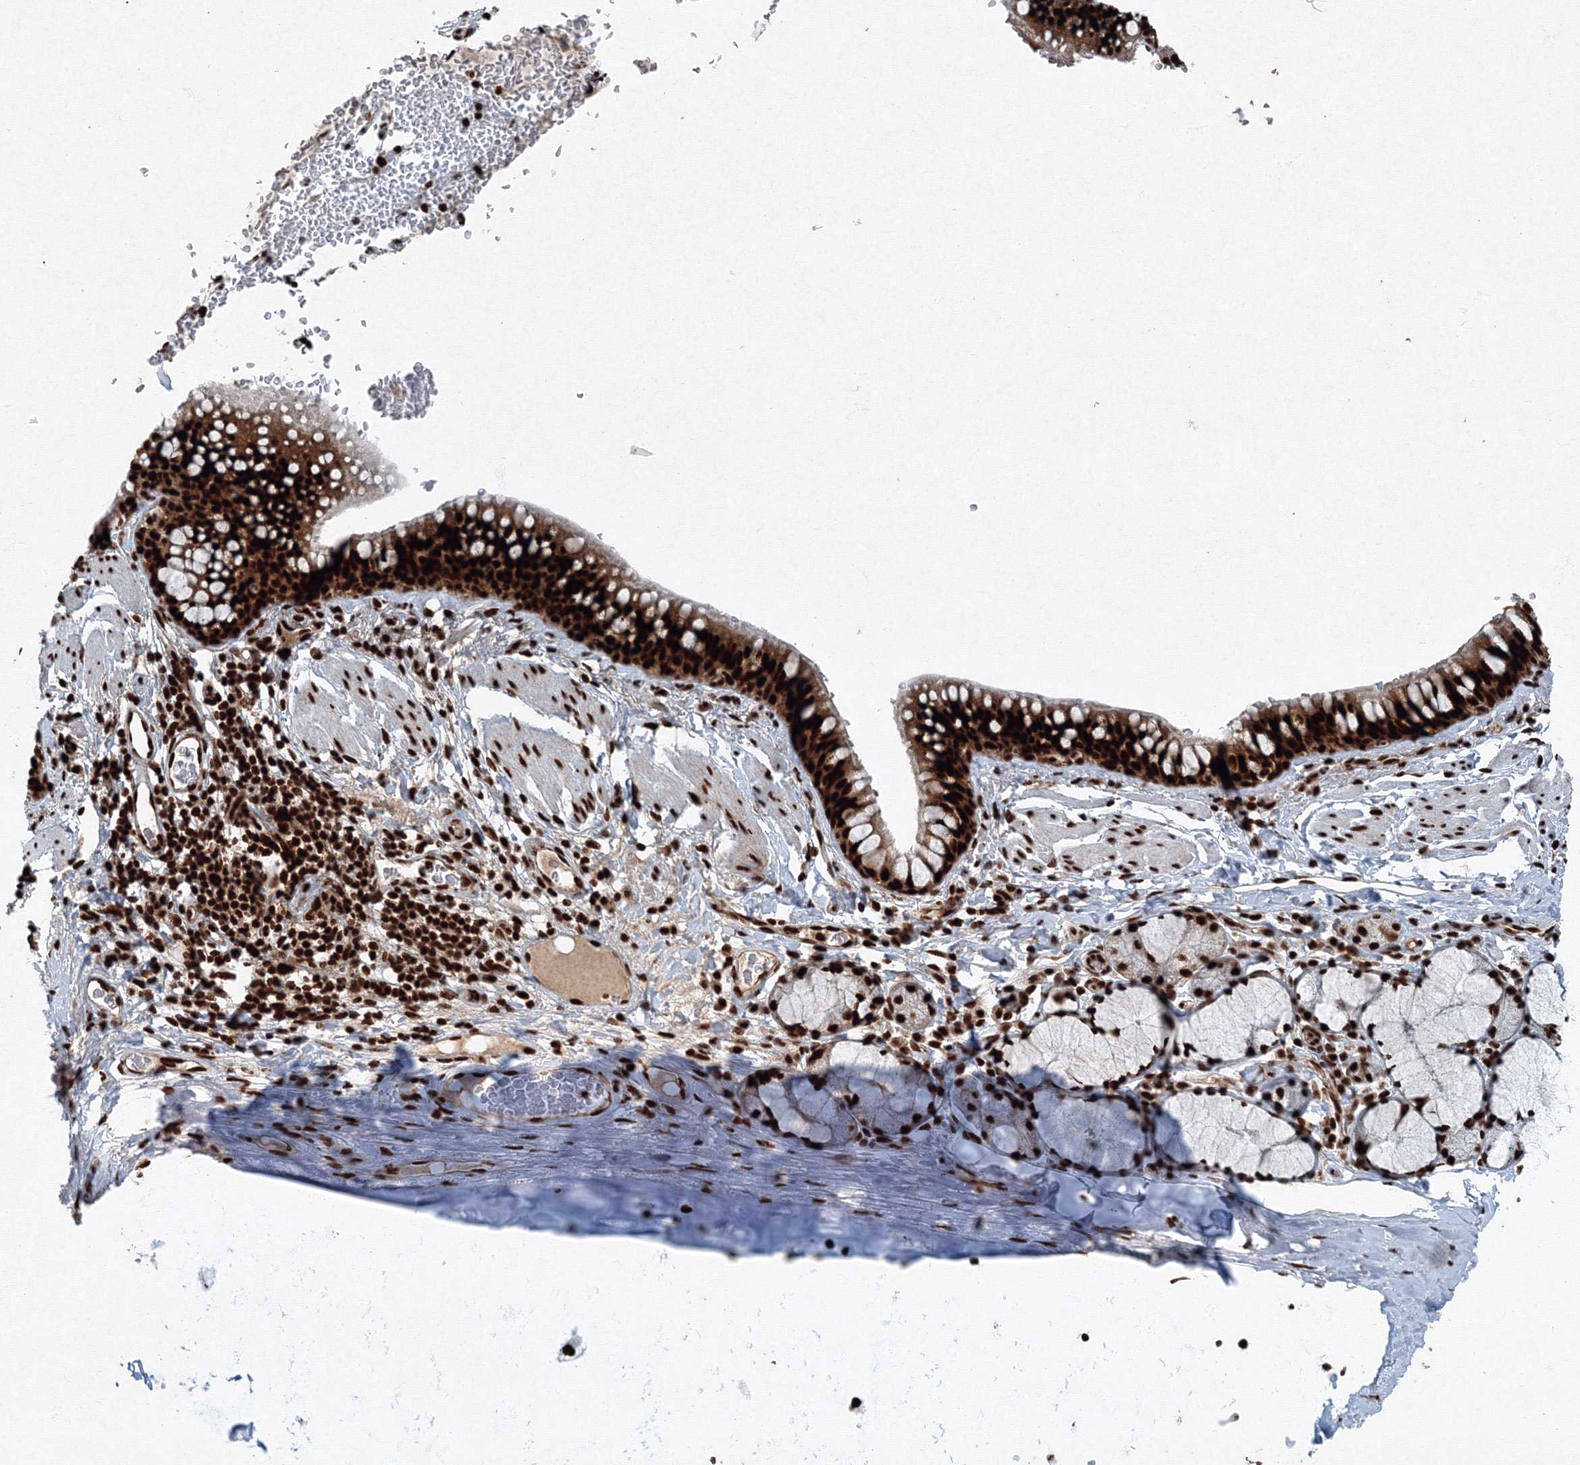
{"staining": {"intensity": "strong", "quantity": ">75%", "location": "nuclear"}, "tissue": "bronchus", "cell_type": "Respiratory epithelial cells", "image_type": "normal", "snomed": [{"axis": "morphology", "description": "Normal tissue, NOS"}, {"axis": "topography", "description": "Cartilage tissue"}, {"axis": "topography", "description": "Bronchus"}], "caption": "Bronchus stained with immunohistochemistry shows strong nuclear staining in about >75% of respiratory epithelial cells. Using DAB (3,3'-diaminobenzidine) (brown) and hematoxylin (blue) stains, captured at high magnification using brightfield microscopy.", "gene": "SNRPC", "patient": {"sex": "female", "age": 36}}